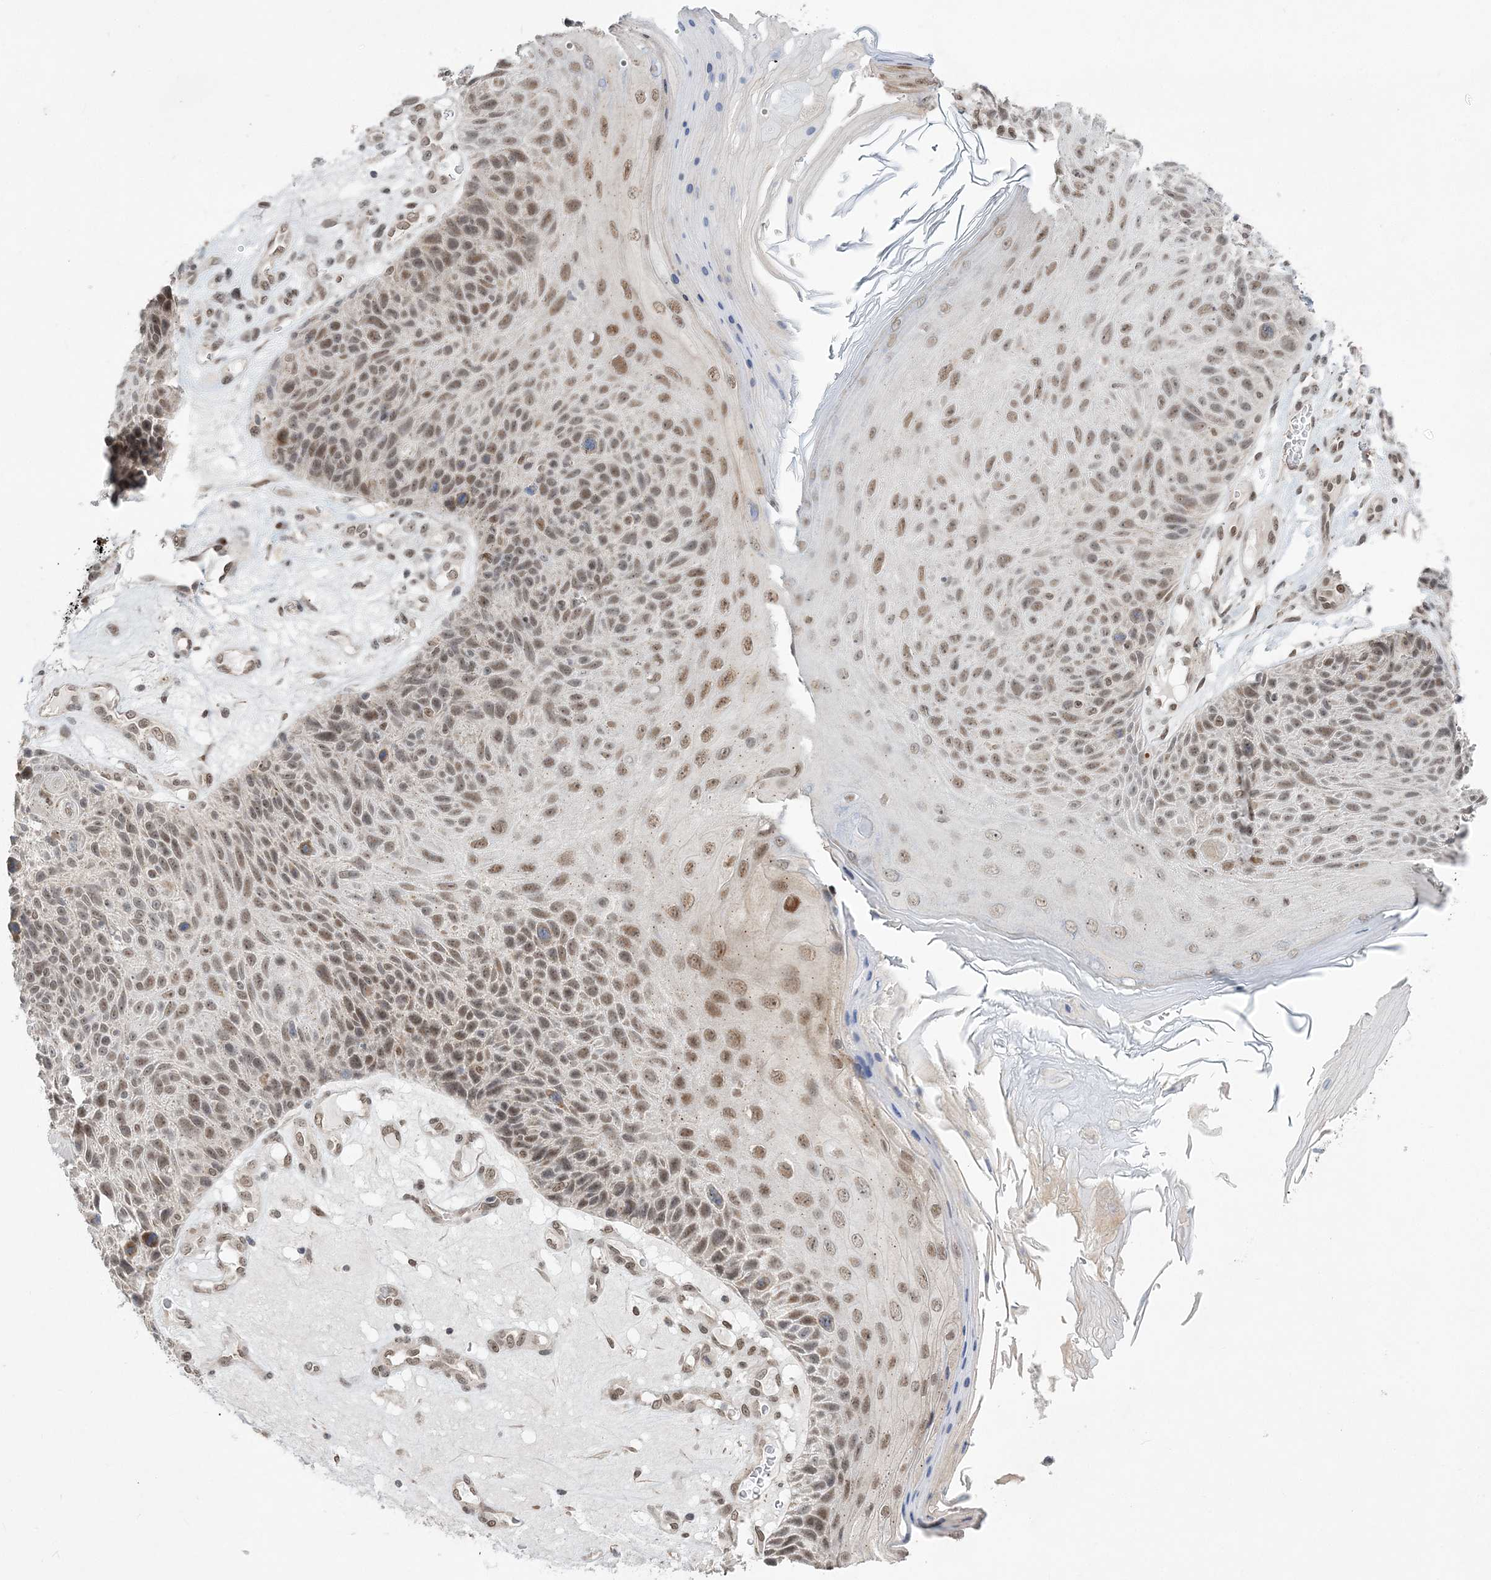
{"staining": {"intensity": "moderate", "quantity": ">75%", "location": "nuclear"}, "tissue": "skin cancer", "cell_type": "Tumor cells", "image_type": "cancer", "snomed": [{"axis": "morphology", "description": "Squamous cell carcinoma, NOS"}, {"axis": "topography", "description": "Skin"}], "caption": "IHC (DAB) staining of squamous cell carcinoma (skin) exhibits moderate nuclear protein staining in approximately >75% of tumor cells. IHC stains the protein of interest in brown and the nuclei are stained blue.", "gene": "WAC", "patient": {"sex": "female", "age": 88}}